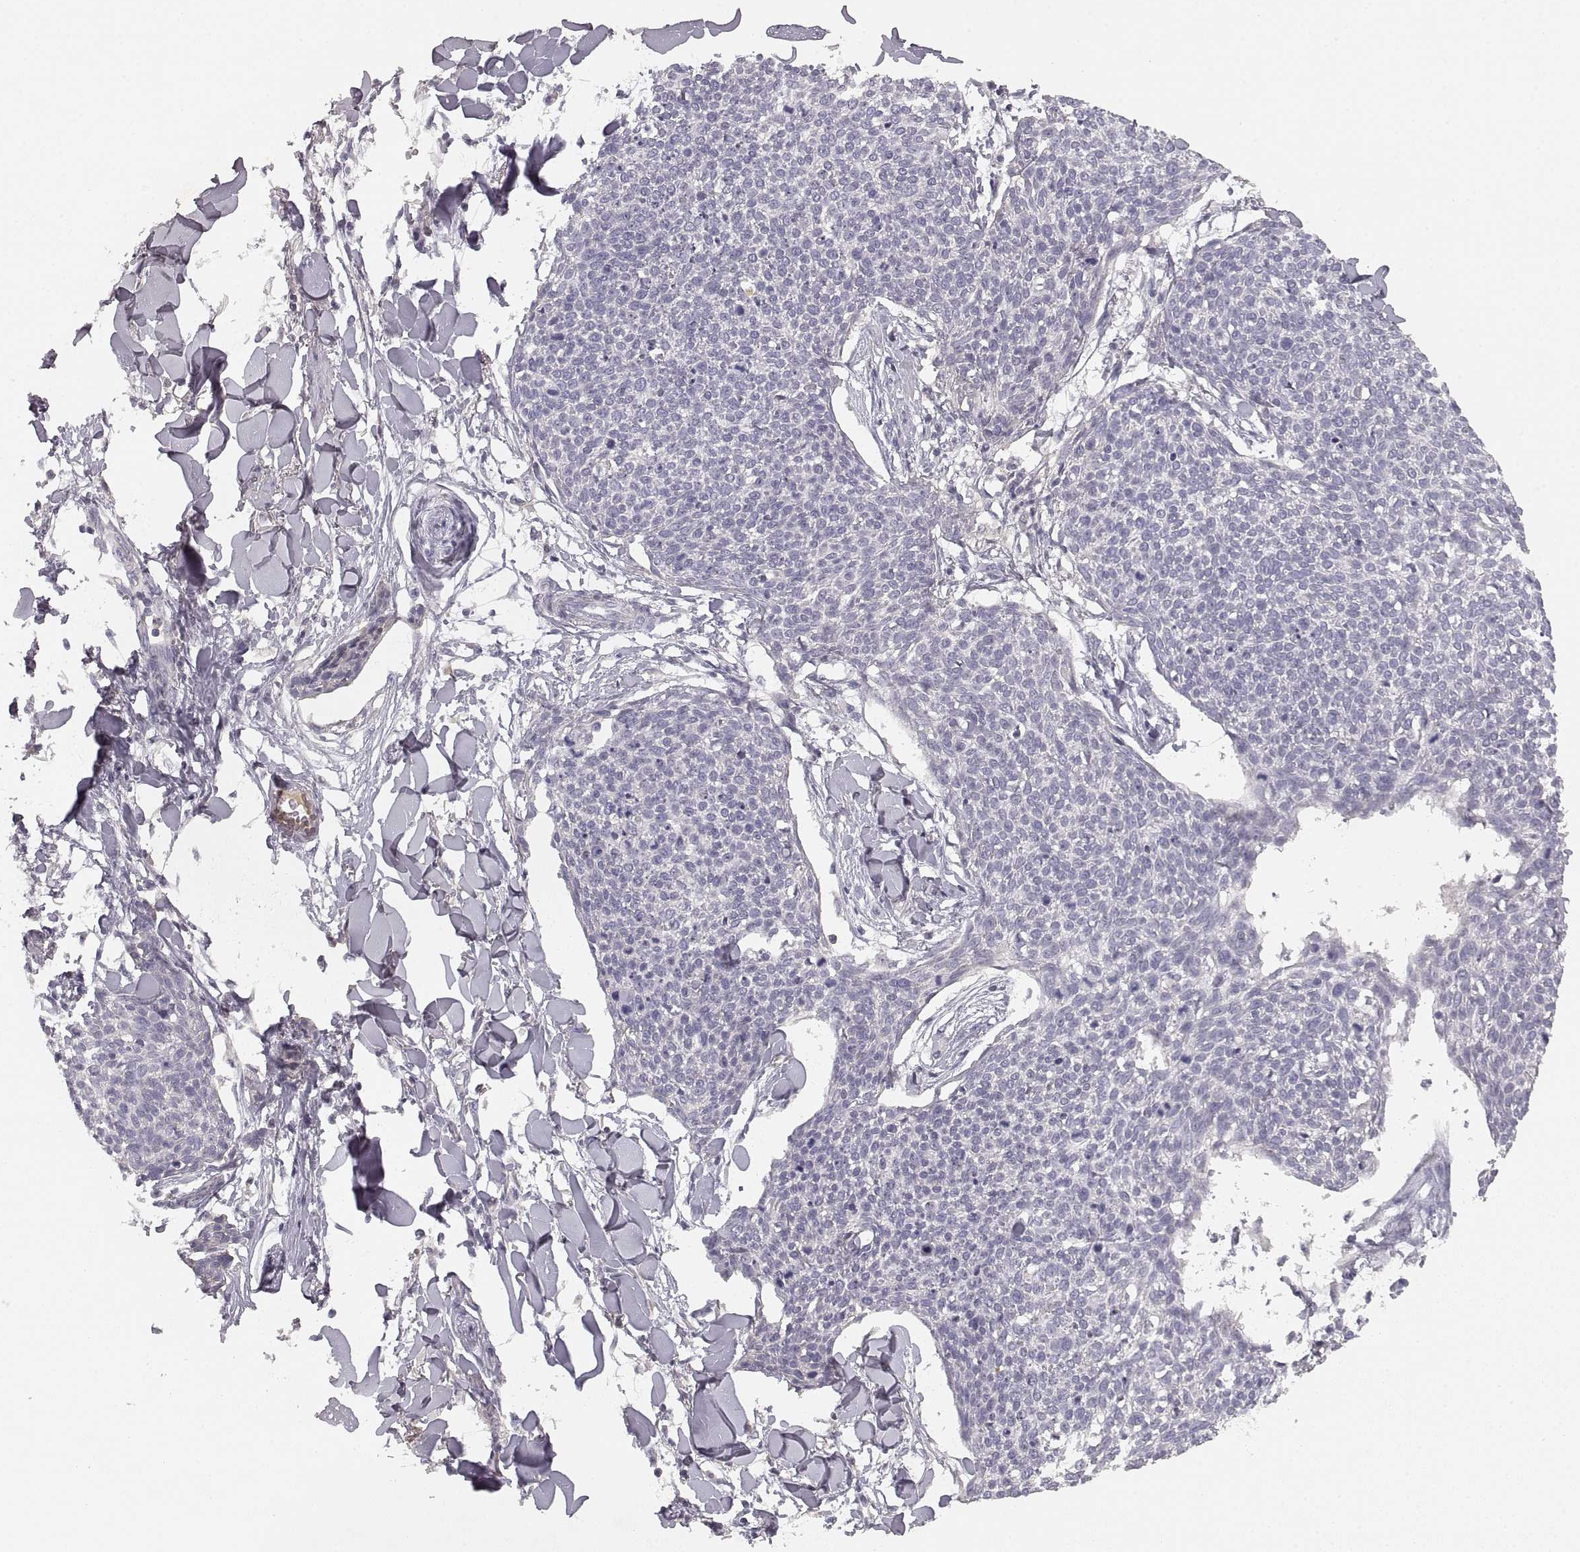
{"staining": {"intensity": "negative", "quantity": "none", "location": "none"}, "tissue": "skin cancer", "cell_type": "Tumor cells", "image_type": "cancer", "snomed": [{"axis": "morphology", "description": "Squamous cell carcinoma, NOS"}, {"axis": "topography", "description": "Skin"}, {"axis": "topography", "description": "Vulva"}], "caption": "A histopathology image of human skin cancer is negative for staining in tumor cells. The staining is performed using DAB (3,3'-diaminobenzidine) brown chromogen with nuclei counter-stained in using hematoxylin.", "gene": "RUNDC3A", "patient": {"sex": "female", "age": 75}}